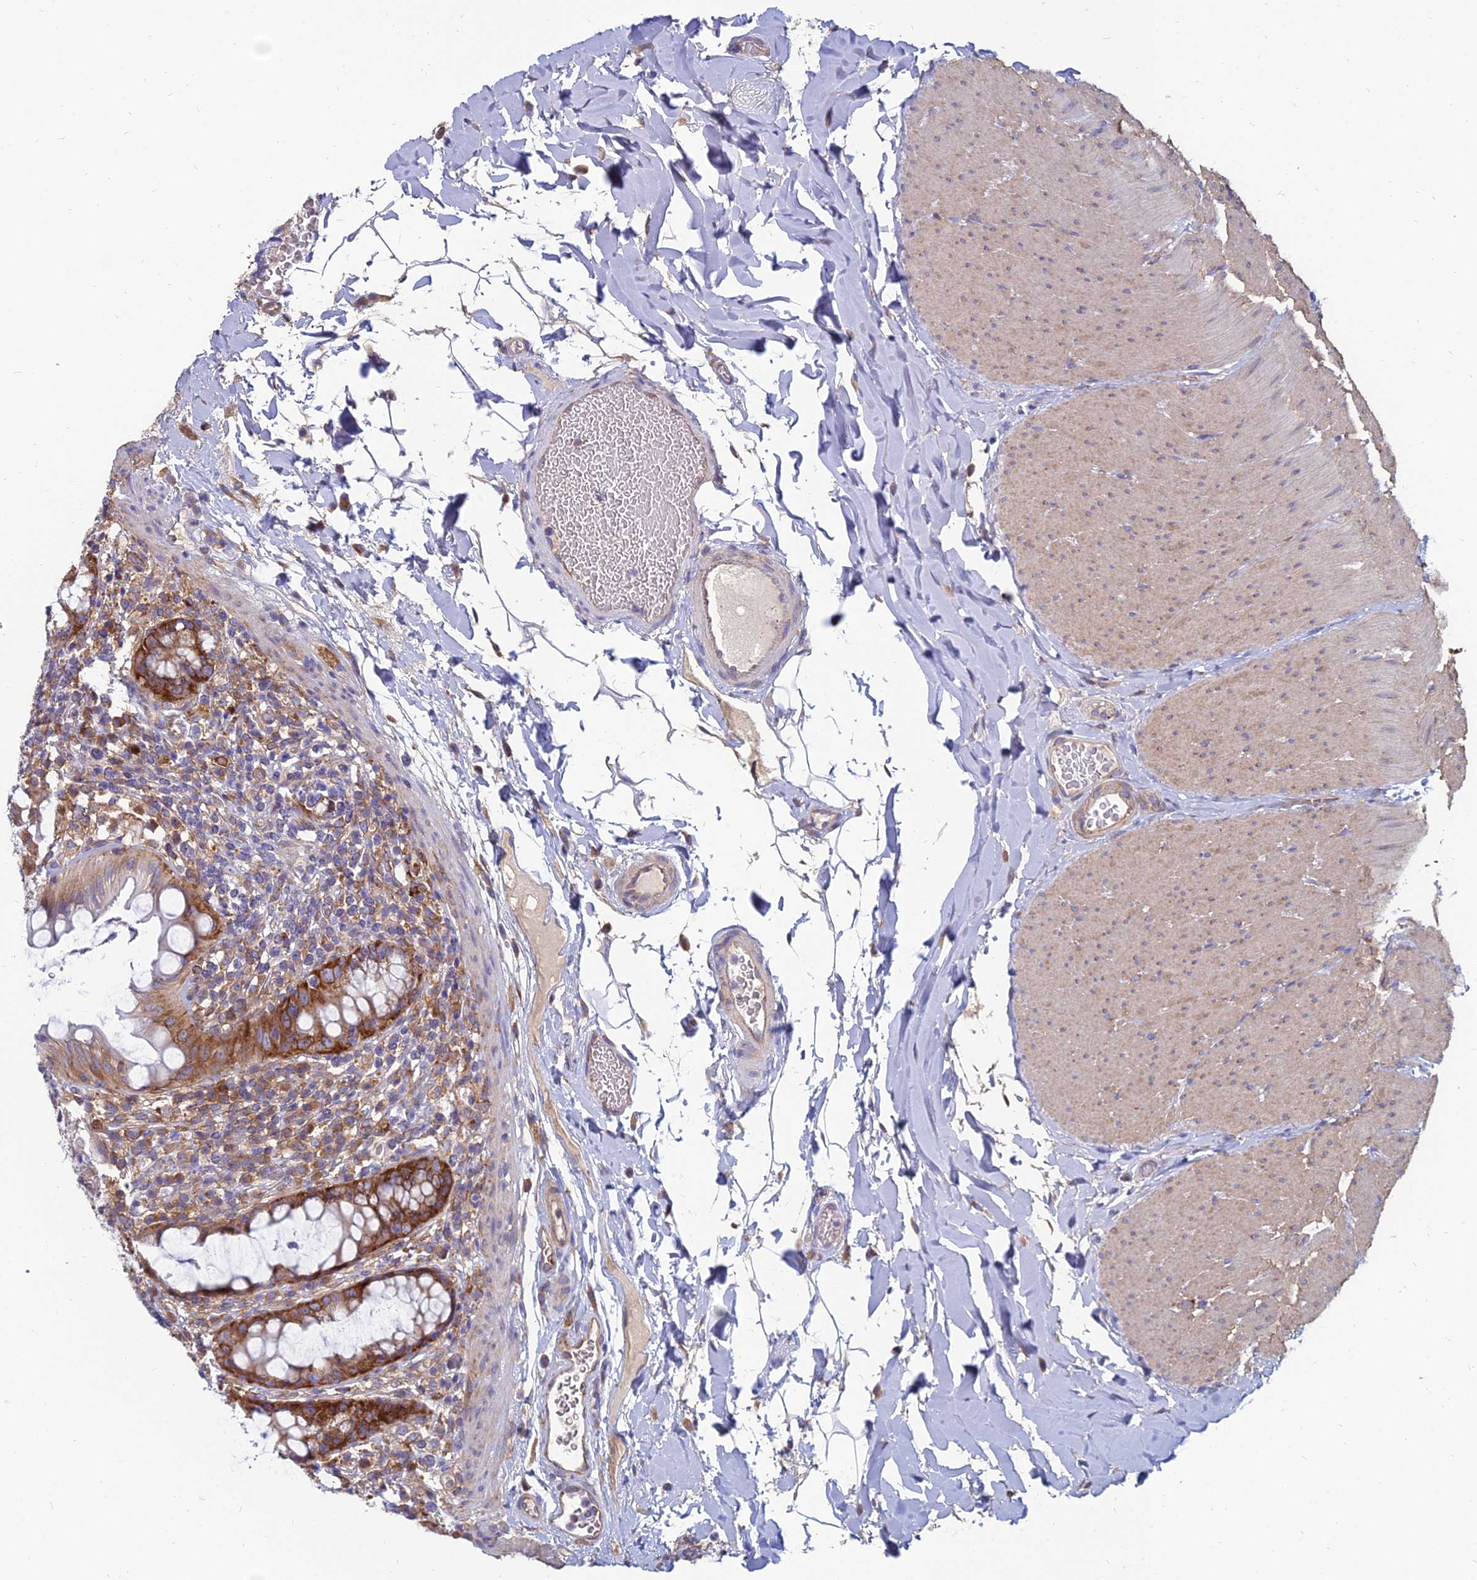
{"staining": {"intensity": "strong", "quantity": ">75%", "location": "cytoplasmic/membranous"}, "tissue": "rectum", "cell_type": "Glandular cells", "image_type": "normal", "snomed": [{"axis": "morphology", "description": "Normal tissue, NOS"}, {"axis": "topography", "description": "Rectum"}], "caption": "The immunohistochemical stain highlights strong cytoplasmic/membranous staining in glandular cells of normal rectum. (Brightfield microscopy of DAB IHC at high magnification).", "gene": "TXLNA", "patient": {"sex": "female", "age": 57}}